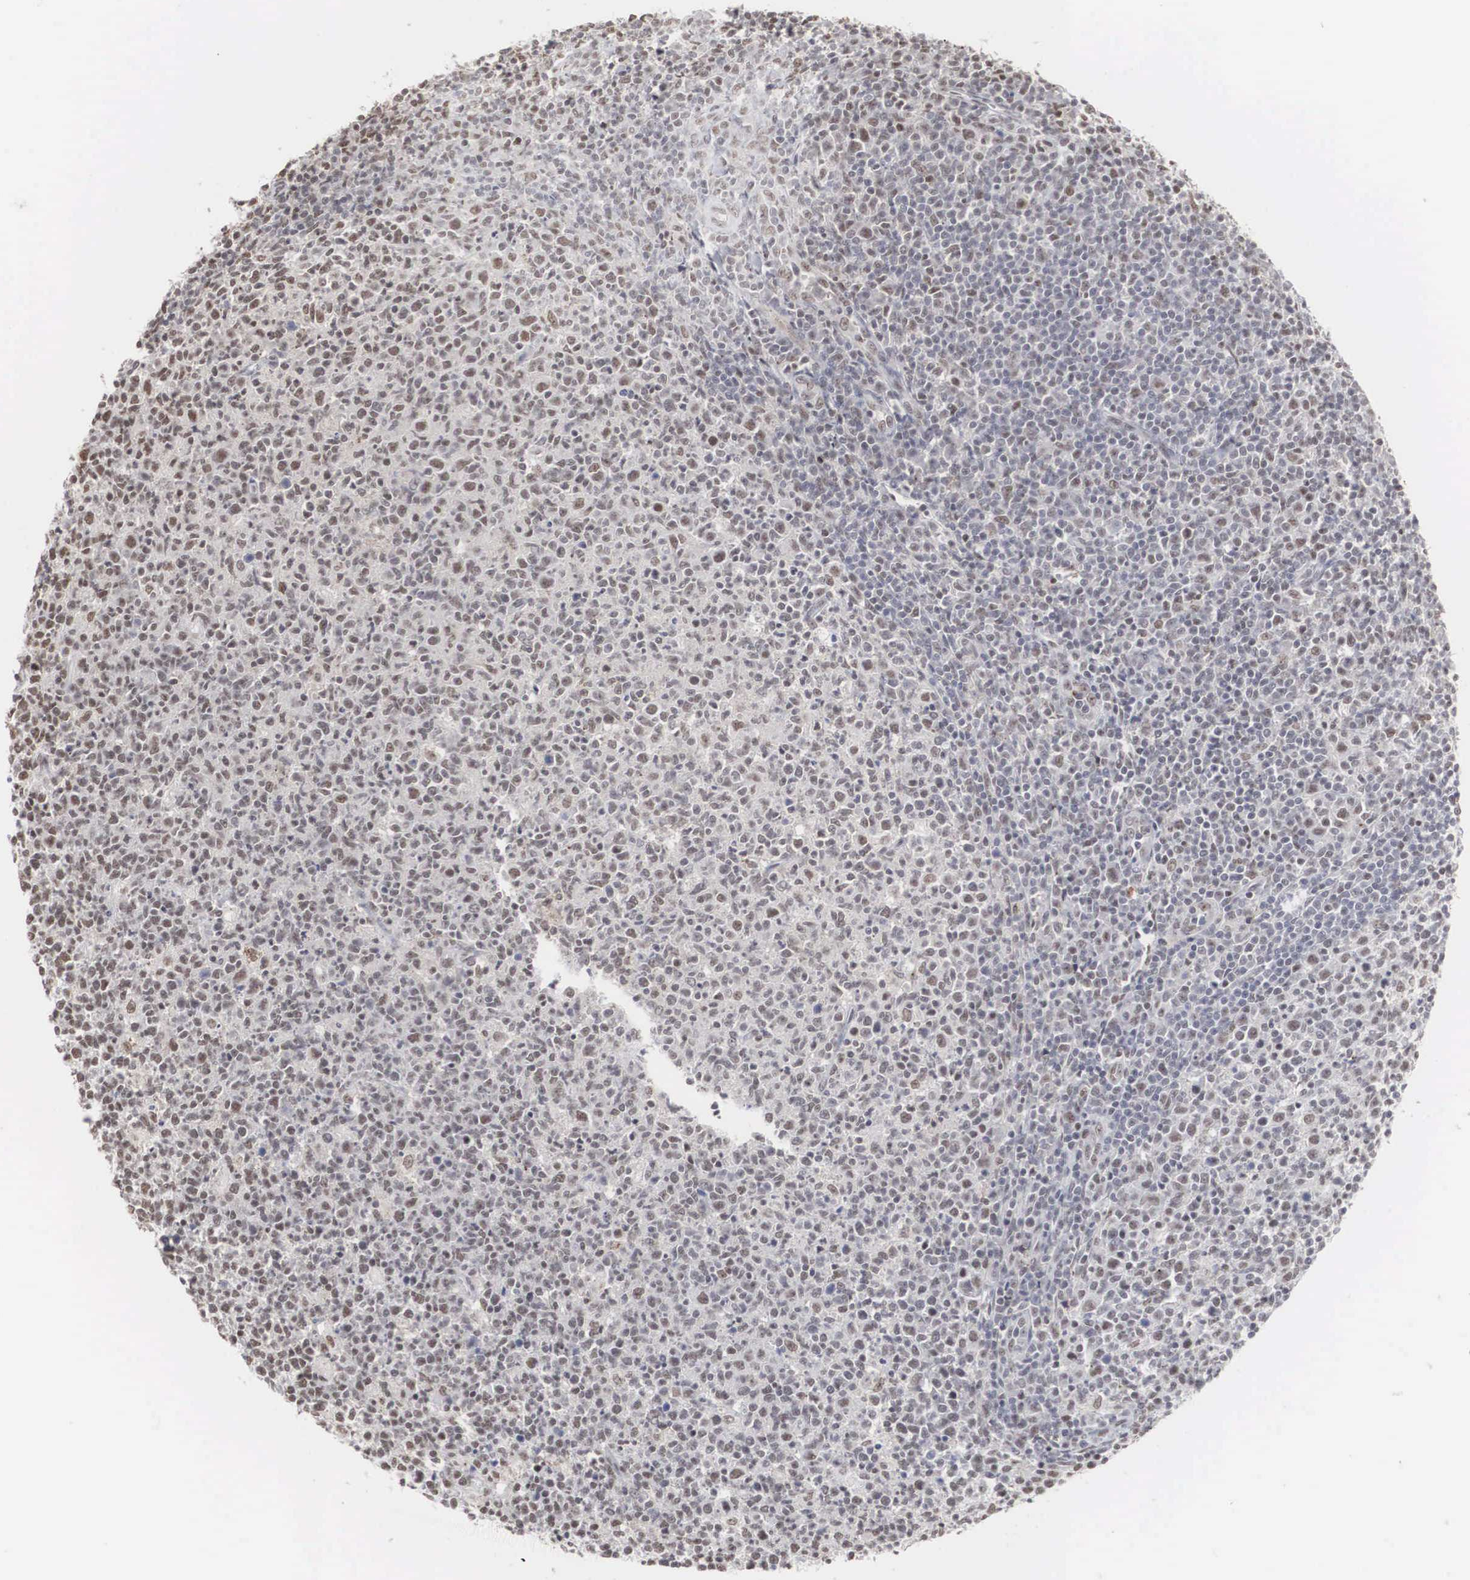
{"staining": {"intensity": "weak", "quantity": "<25%", "location": "nuclear"}, "tissue": "tonsil", "cell_type": "Germinal center cells", "image_type": "normal", "snomed": [{"axis": "morphology", "description": "Normal tissue, NOS"}, {"axis": "topography", "description": "Tonsil"}], "caption": "Protein analysis of normal tonsil reveals no significant expression in germinal center cells. Nuclei are stained in blue.", "gene": "AUTS2", "patient": {"sex": "male", "age": 6}}